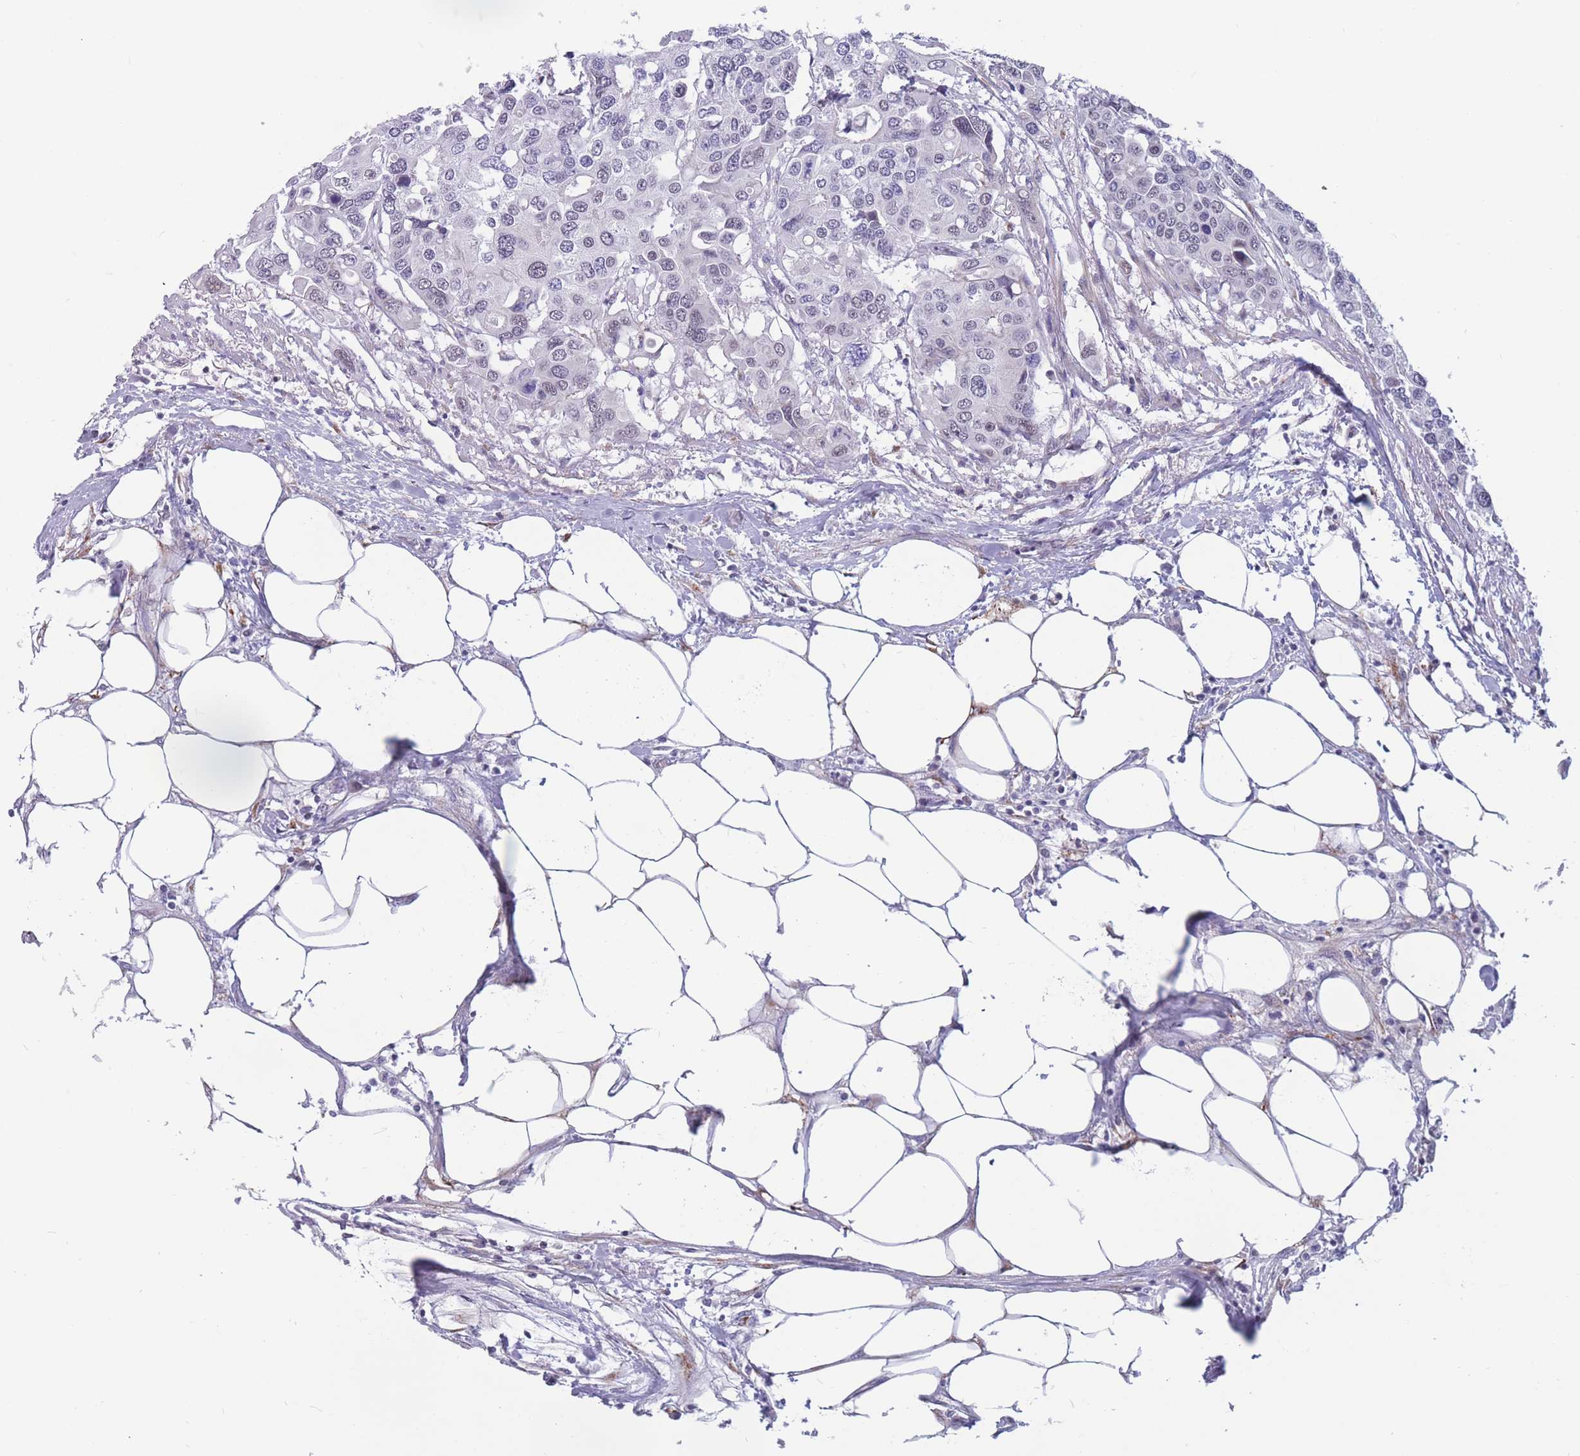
{"staining": {"intensity": "negative", "quantity": "none", "location": "none"}, "tissue": "colorectal cancer", "cell_type": "Tumor cells", "image_type": "cancer", "snomed": [{"axis": "morphology", "description": "Adenocarcinoma, NOS"}, {"axis": "topography", "description": "Colon"}], "caption": "Colorectal adenocarcinoma was stained to show a protein in brown. There is no significant positivity in tumor cells.", "gene": "BCL9L", "patient": {"sex": "male", "age": 77}}